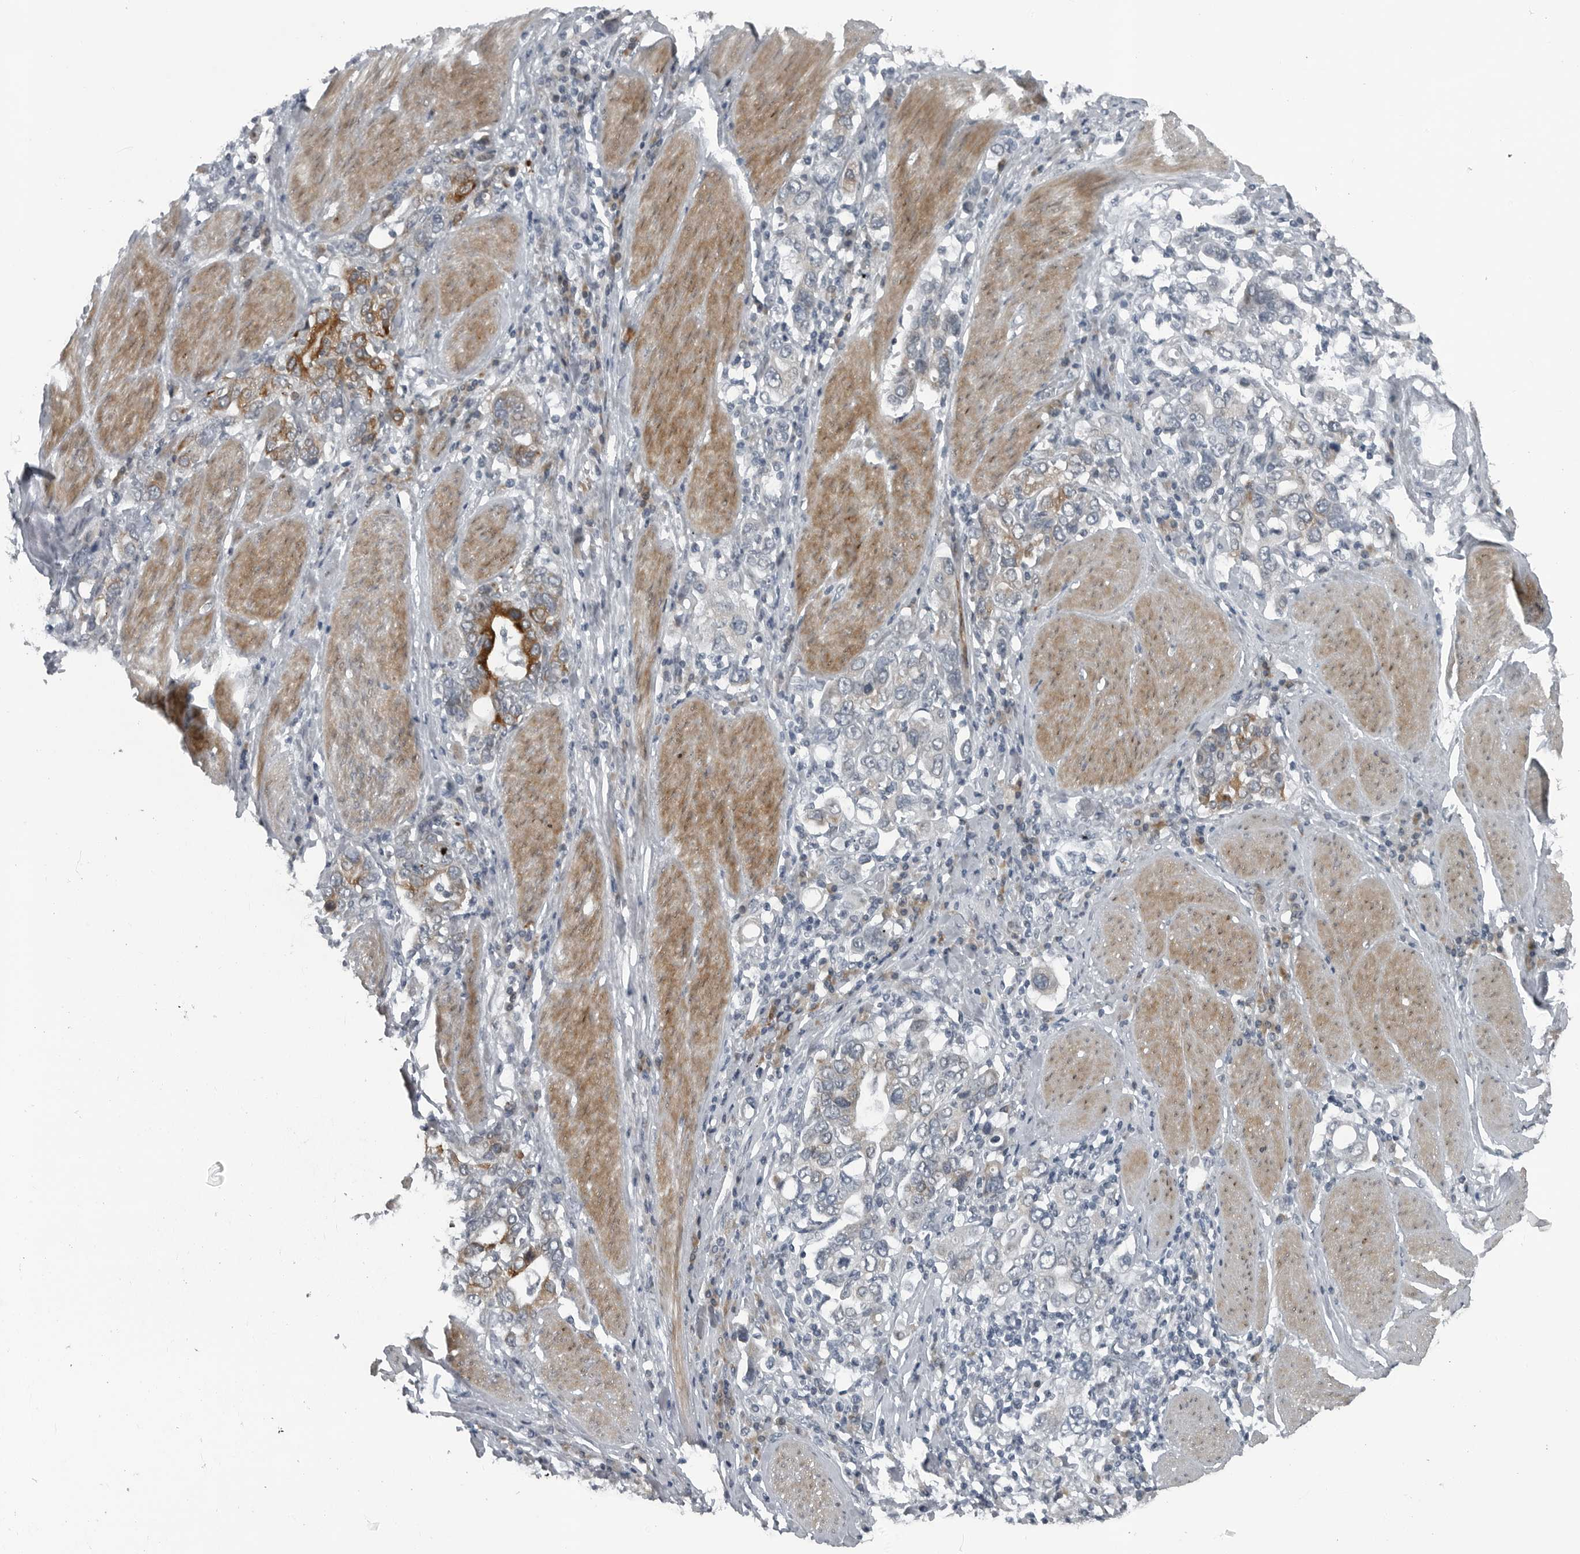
{"staining": {"intensity": "negative", "quantity": "none", "location": "none"}, "tissue": "stomach cancer", "cell_type": "Tumor cells", "image_type": "cancer", "snomed": [{"axis": "morphology", "description": "Adenocarcinoma, NOS"}, {"axis": "topography", "description": "Stomach, upper"}], "caption": "A histopathology image of human stomach cancer is negative for staining in tumor cells.", "gene": "DNAAF11", "patient": {"sex": "male", "age": 62}}